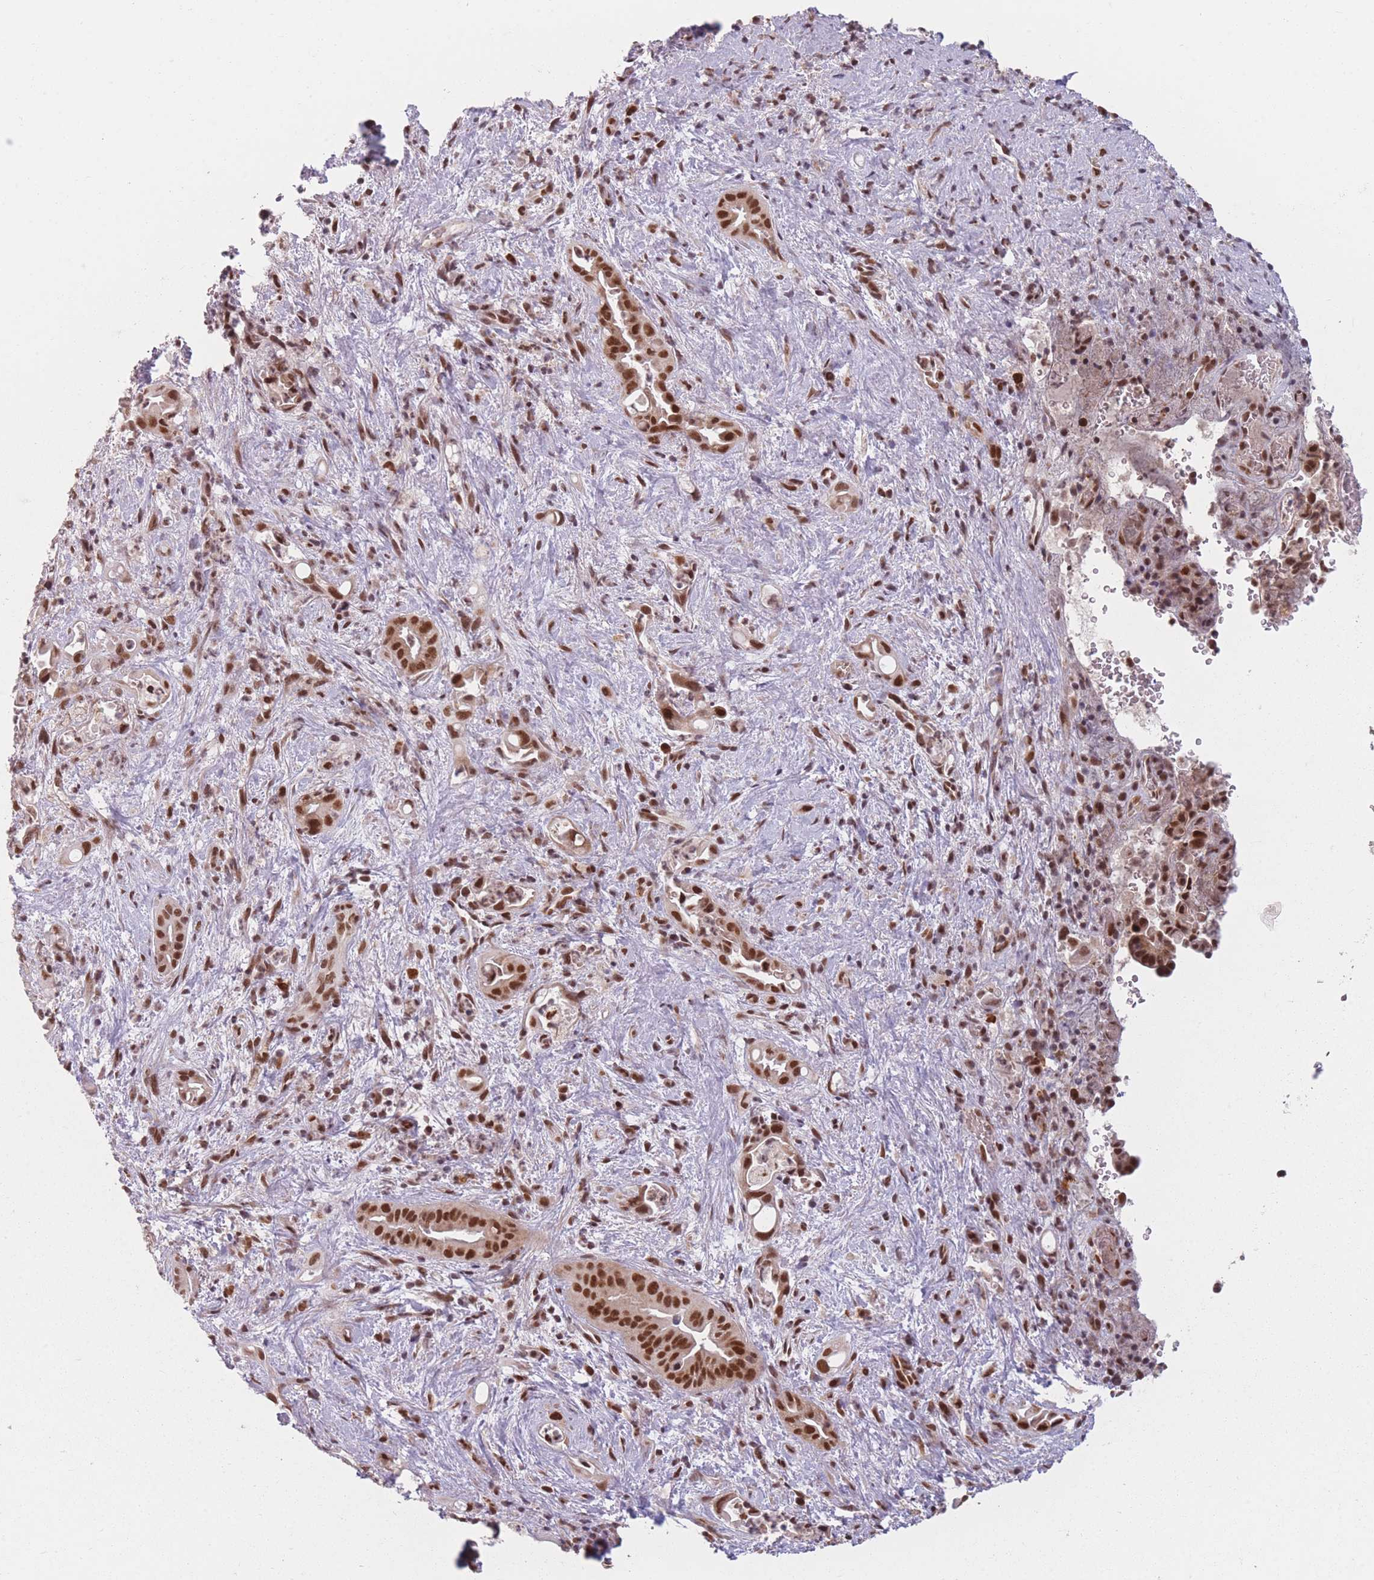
{"staining": {"intensity": "strong", "quantity": ">75%", "location": "nuclear"}, "tissue": "liver cancer", "cell_type": "Tumor cells", "image_type": "cancer", "snomed": [{"axis": "morphology", "description": "Cholangiocarcinoma"}, {"axis": "topography", "description": "Liver"}], "caption": "Liver cholangiocarcinoma tissue exhibits strong nuclear positivity in about >75% of tumor cells, visualized by immunohistochemistry.", "gene": "SUPT6H", "patient": {"sex": "female", "age": 68}}